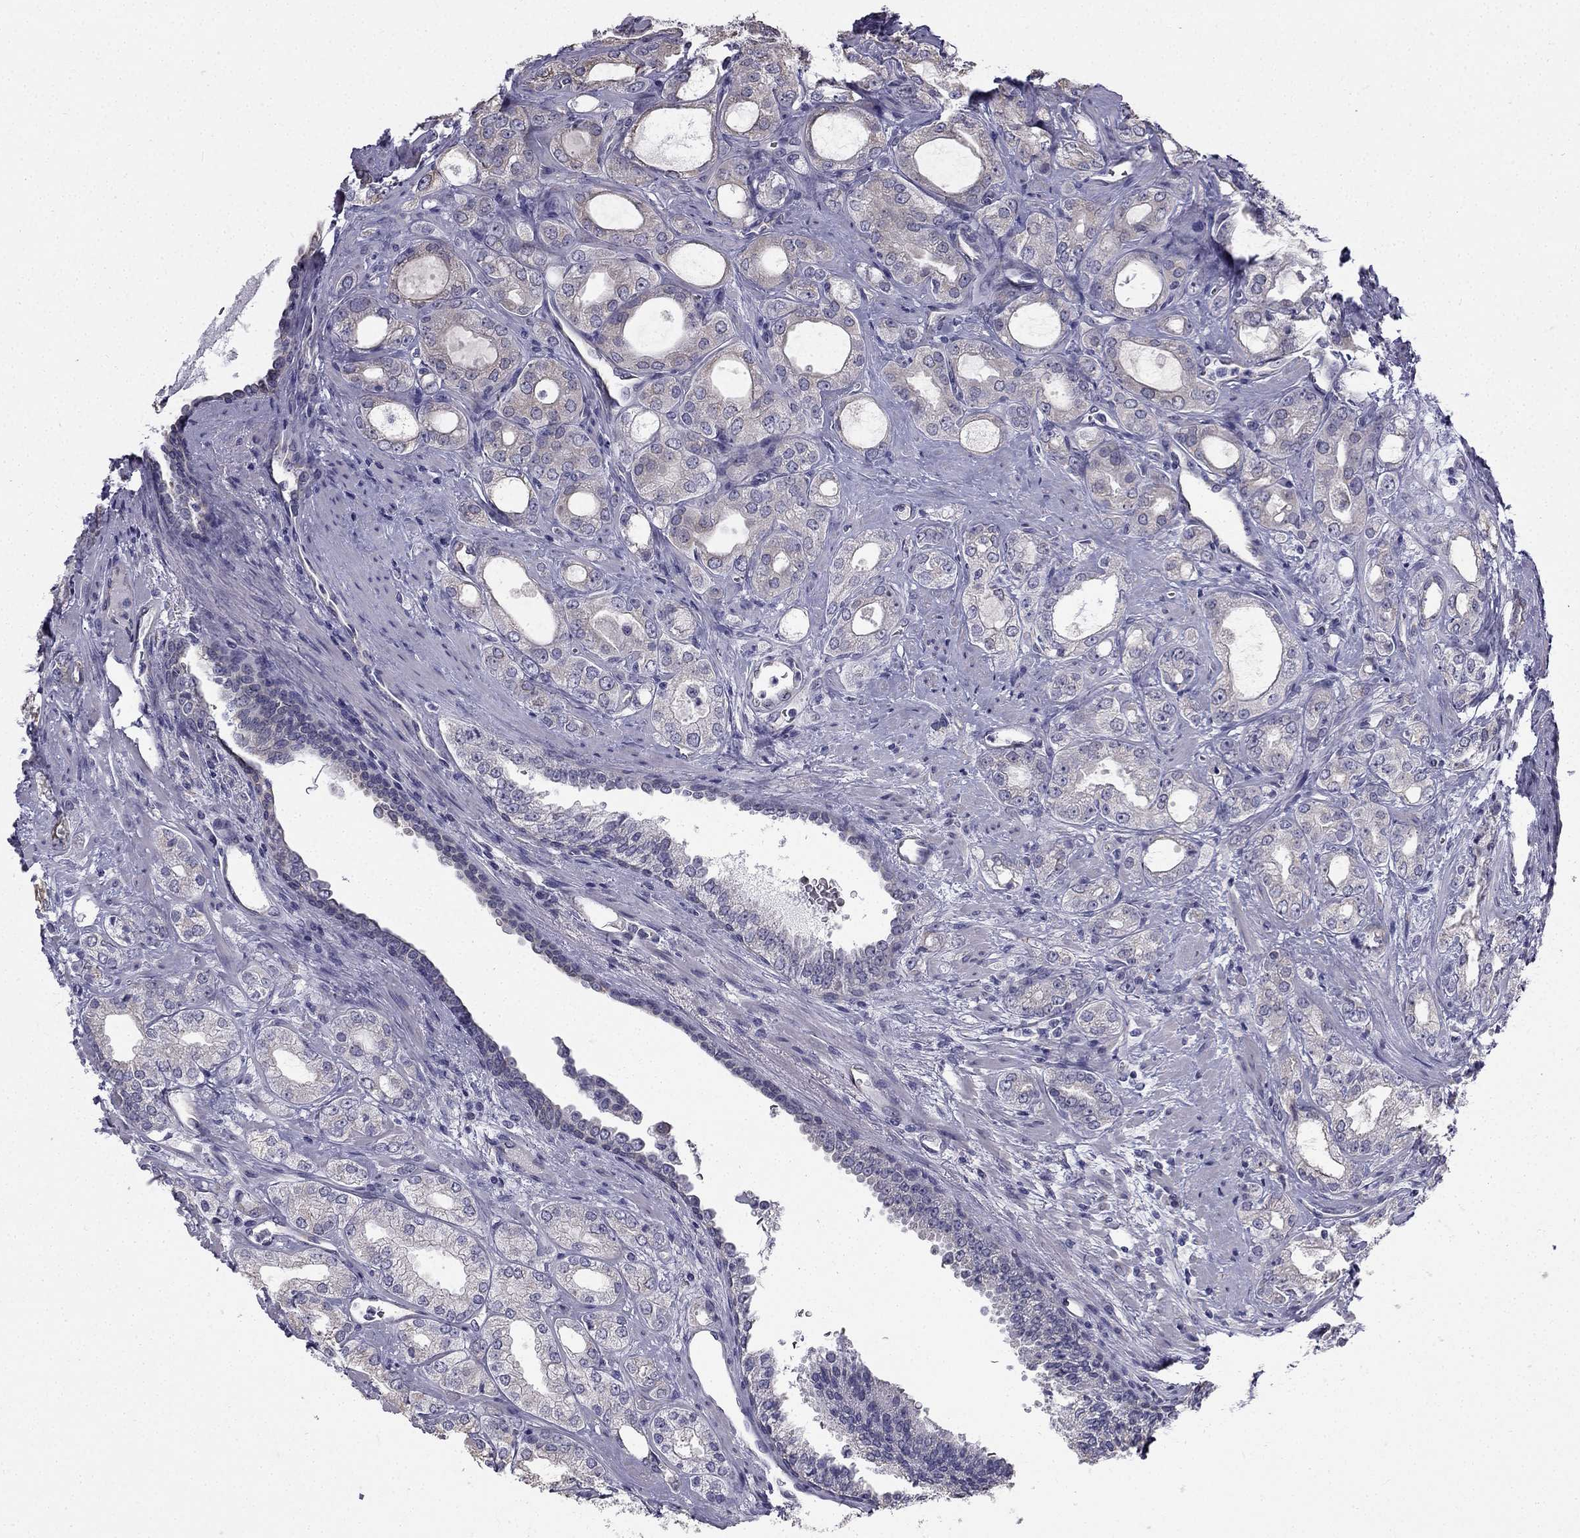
{"staining": {"intensity": "weak", "quantity": "<25%", "location": "cytoplasmic/membranous"}, "tissue": "prostate cancer", "cell_type": "Tumor cells", "image_type": "cancer", "snomed": [{"axis": "morphology", "description": "Adenocarcinoma, NOS"}, {"axis": "morphology", "description": "Adenocarcinoma, High grade"}, {"axis": "topography", "description": "Prostate"}], "caption": "This micrograph is of prostate cancer (adenocarcinoma (high-grade)) stained with IHC to label a protein in brown with the nuclei are counter-stained blue. There is no positivity in tumor cells.", "gene": "CCDC40", "patient": {"sex": "male", "age": 70}}